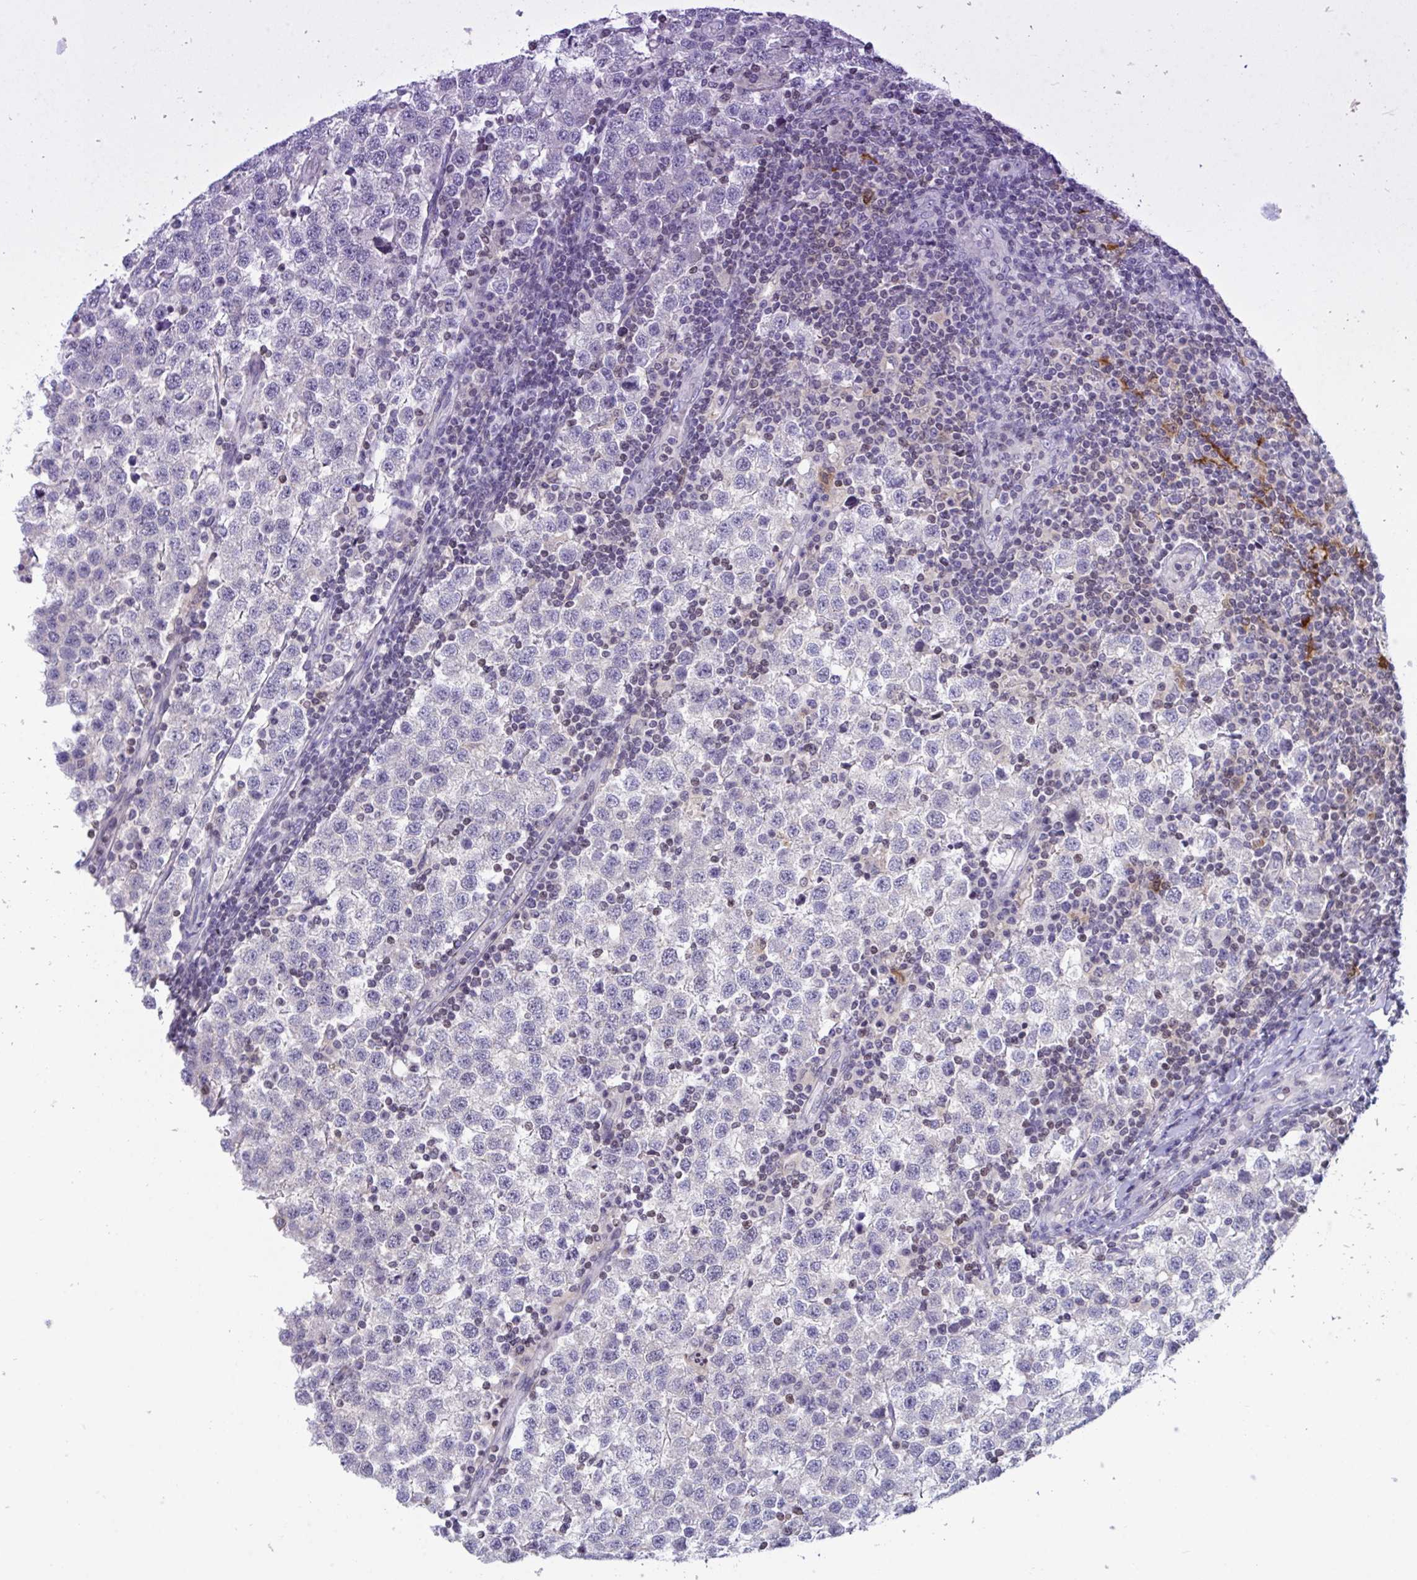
{"staining": {"intensity": "negative", "quantity": "none", "location": "none"}, "tissue": "testis cancer", "cell_type": "Tumor cells", "image_type": "cancer", "snomed": [{"axis": "morphology", "description": "Seminoma, NOS"}, {"axis": "topography", "description": "Testis"}], "caption": "Protein analysis of testis cancer shows no significant staining in tumor cells. (Immunohistochemistry, brightfield microscopy, high magnification).", "gene": "SNX11", "patient": {"sex": "male", "age": 34}}